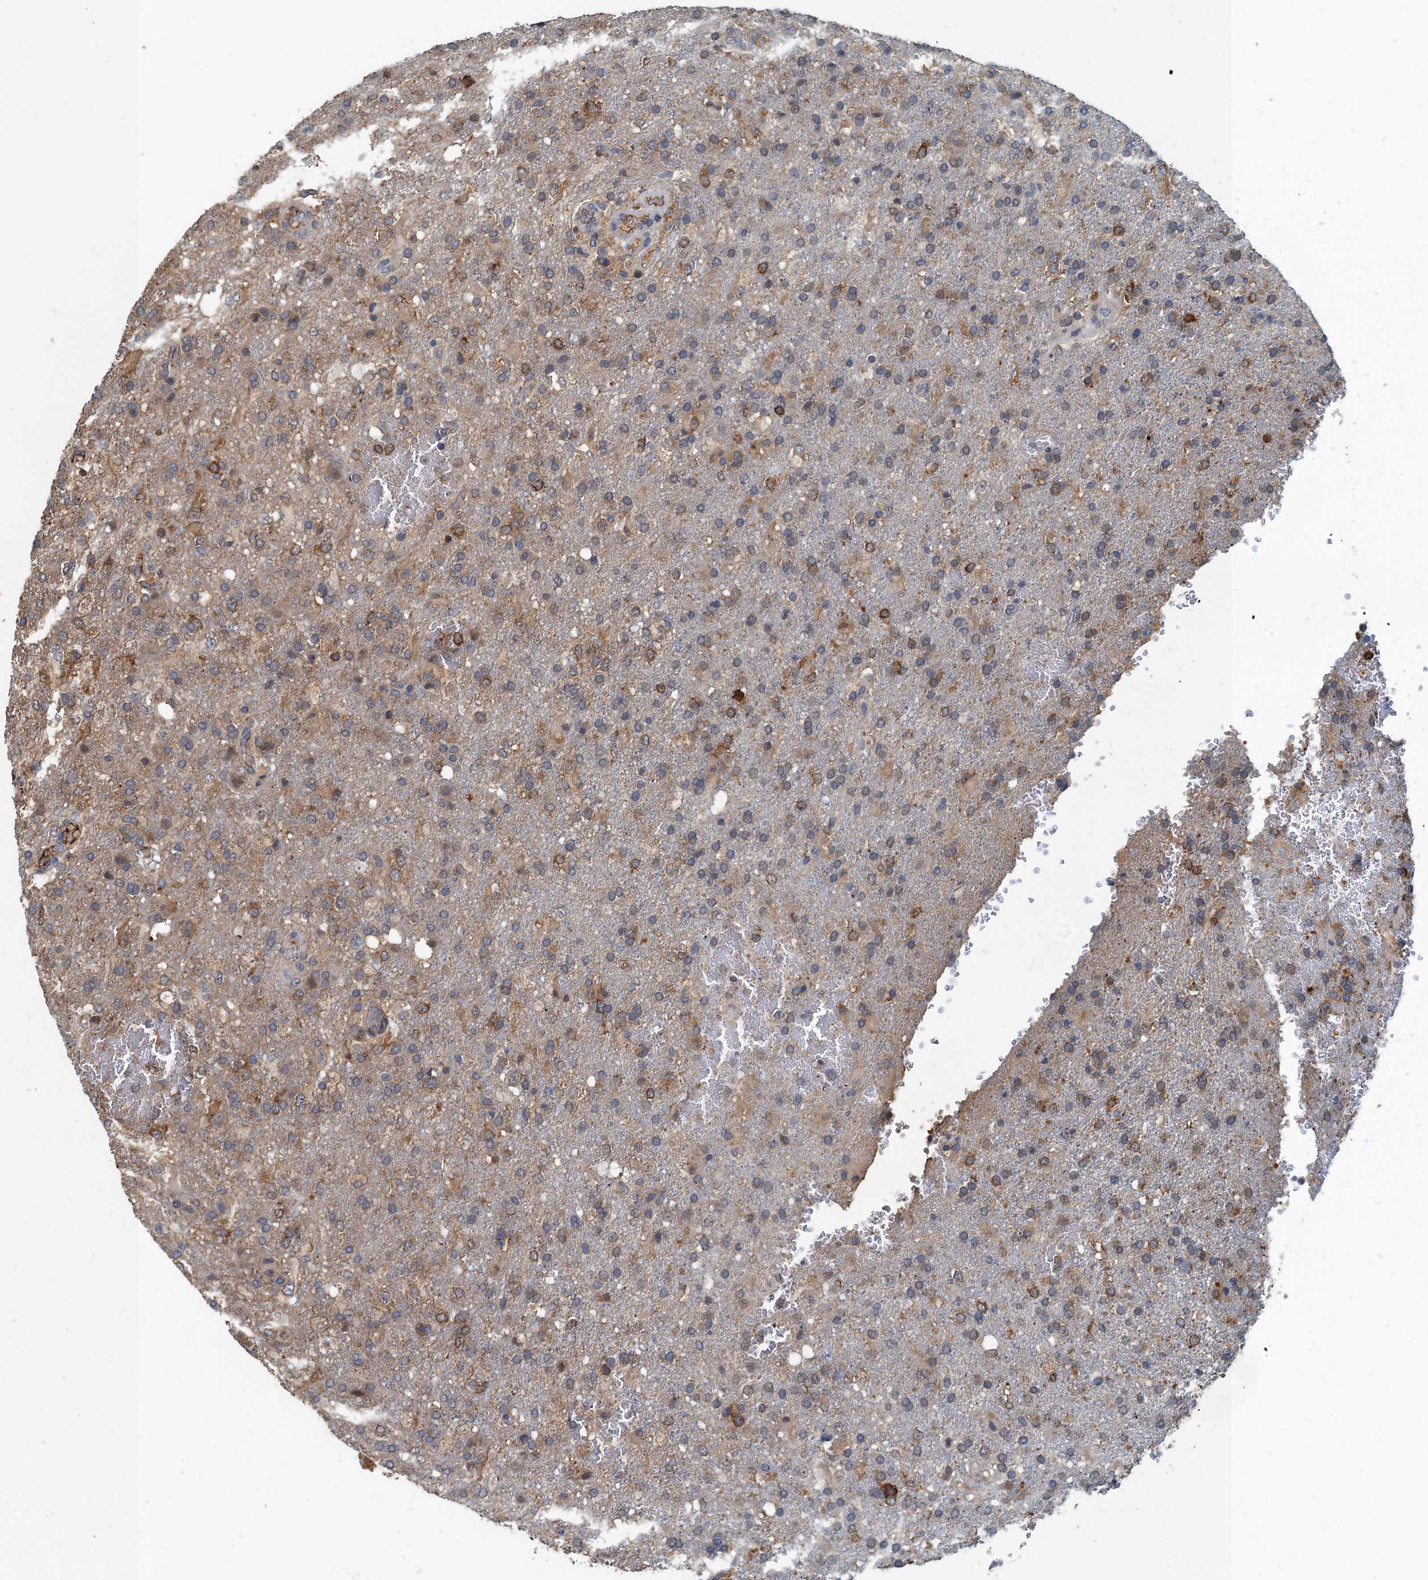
{"staining": {"intensity": "moderate", "quantity": "<25%", "location": "cytoplasmic/membranous"}, "tissue": "glioma", "cell_type": "Tumor cells", "image_type": "cancer", "snomed": [{"axis": "morphology", "description": "Glioma, malignant, High grade"}, {"axis": "topography", "description": "Brain"}], "caption": "Malignant glioma (high-grade) stained with DAB immunohistochemistry shows low levels of moderate cytoplasmic/membranous positivity in about <25% of tumor cells. (brown staining indicates protein expression, while blue staining denotes nuclei).", "gene": "LSM14B", "patient": {"sex": "female", "age": 74}}